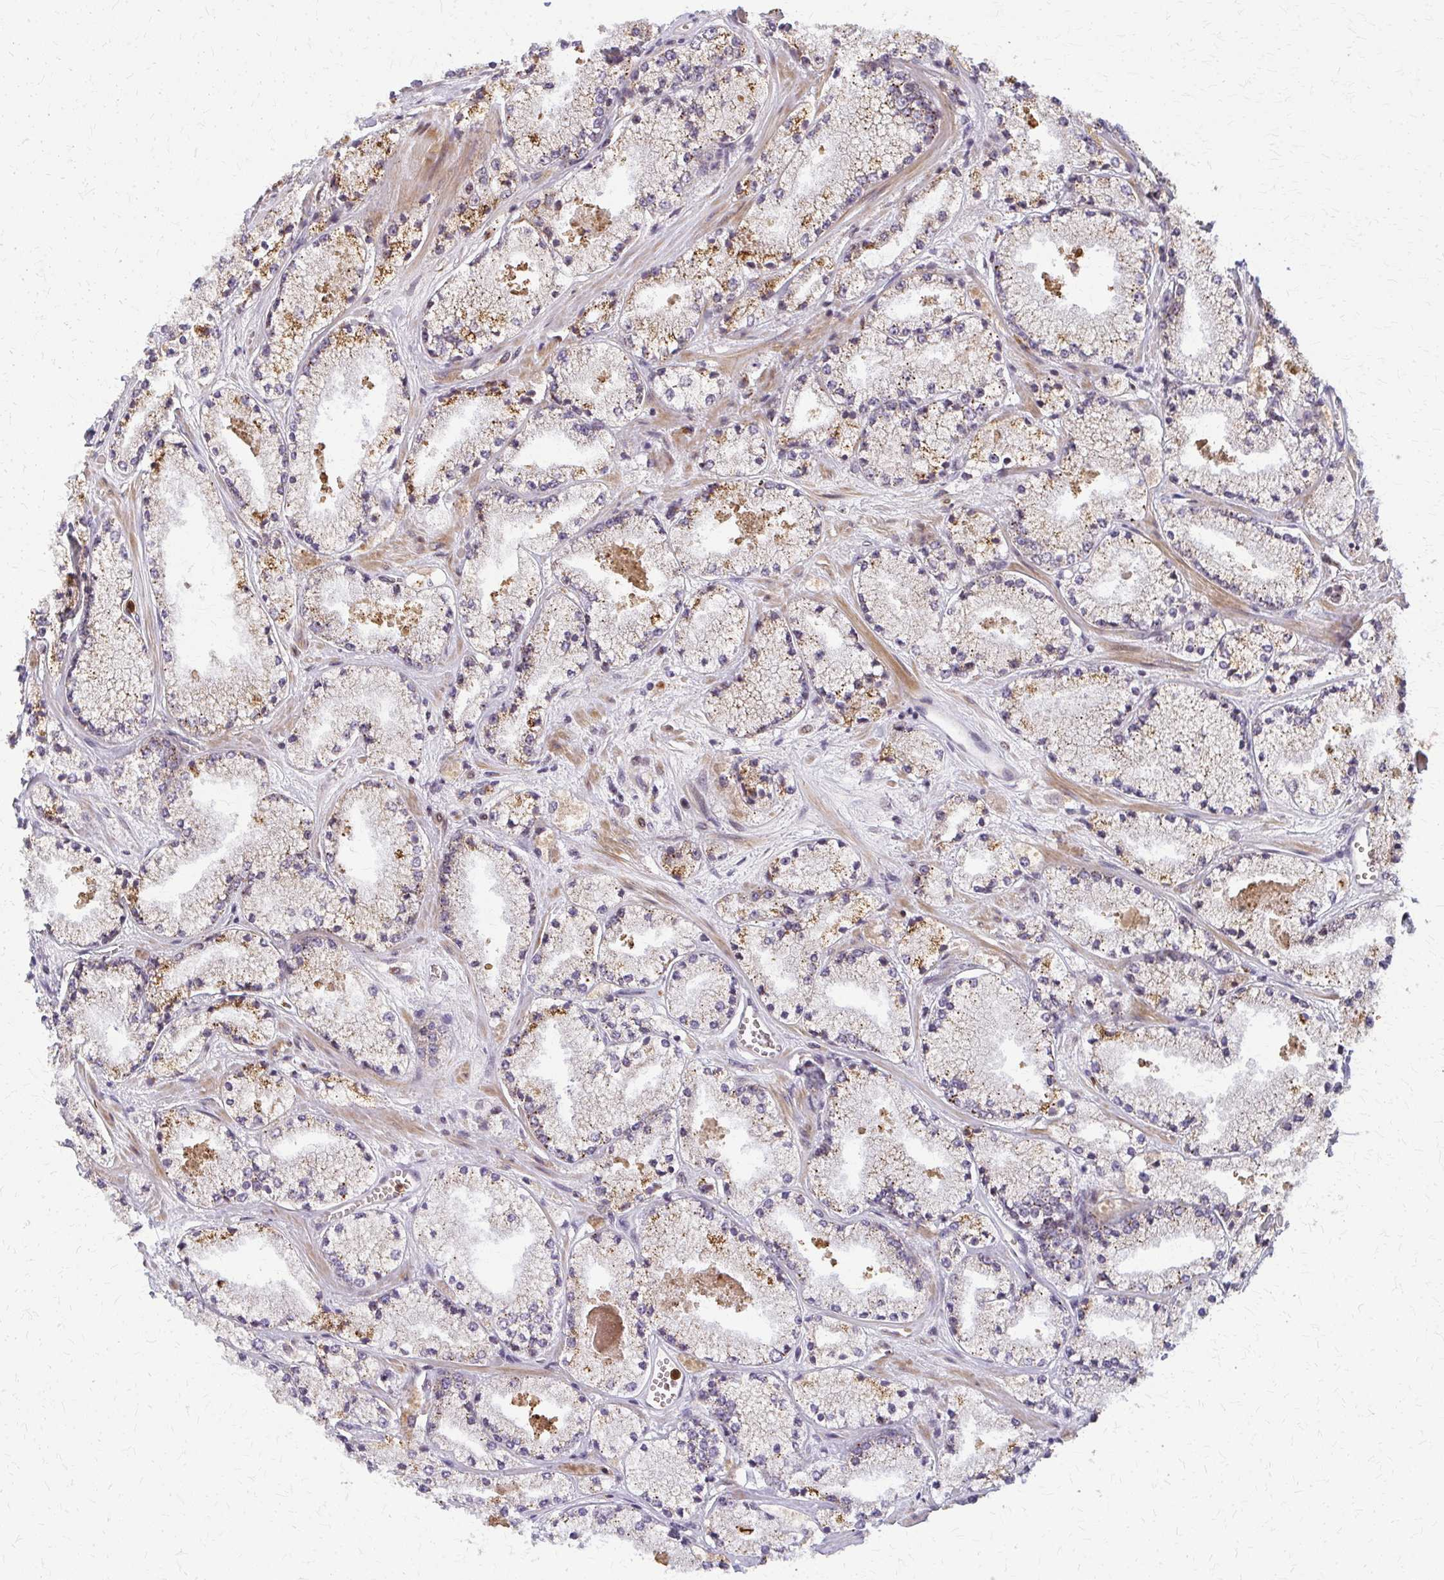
{"staining": {"intensity": "moderate", "quantity": "25%-75%", "location": "cytoplasmic/membranous"}, "tissue": "prostate cancer", "cell_type": "Tumor cells", "image_type": "cancer", "snomed": [{"axis": "morphology", "description": "Adenocarcinoma, High grade"}, {"axis": "topography", "description": "Prostate"}], "caption": "Human prostate cancer stained with a protein marker shows moderate staining in tumor cells.", "gene": "MCCC1", "patient": {"sex": "male", "age": 63}}